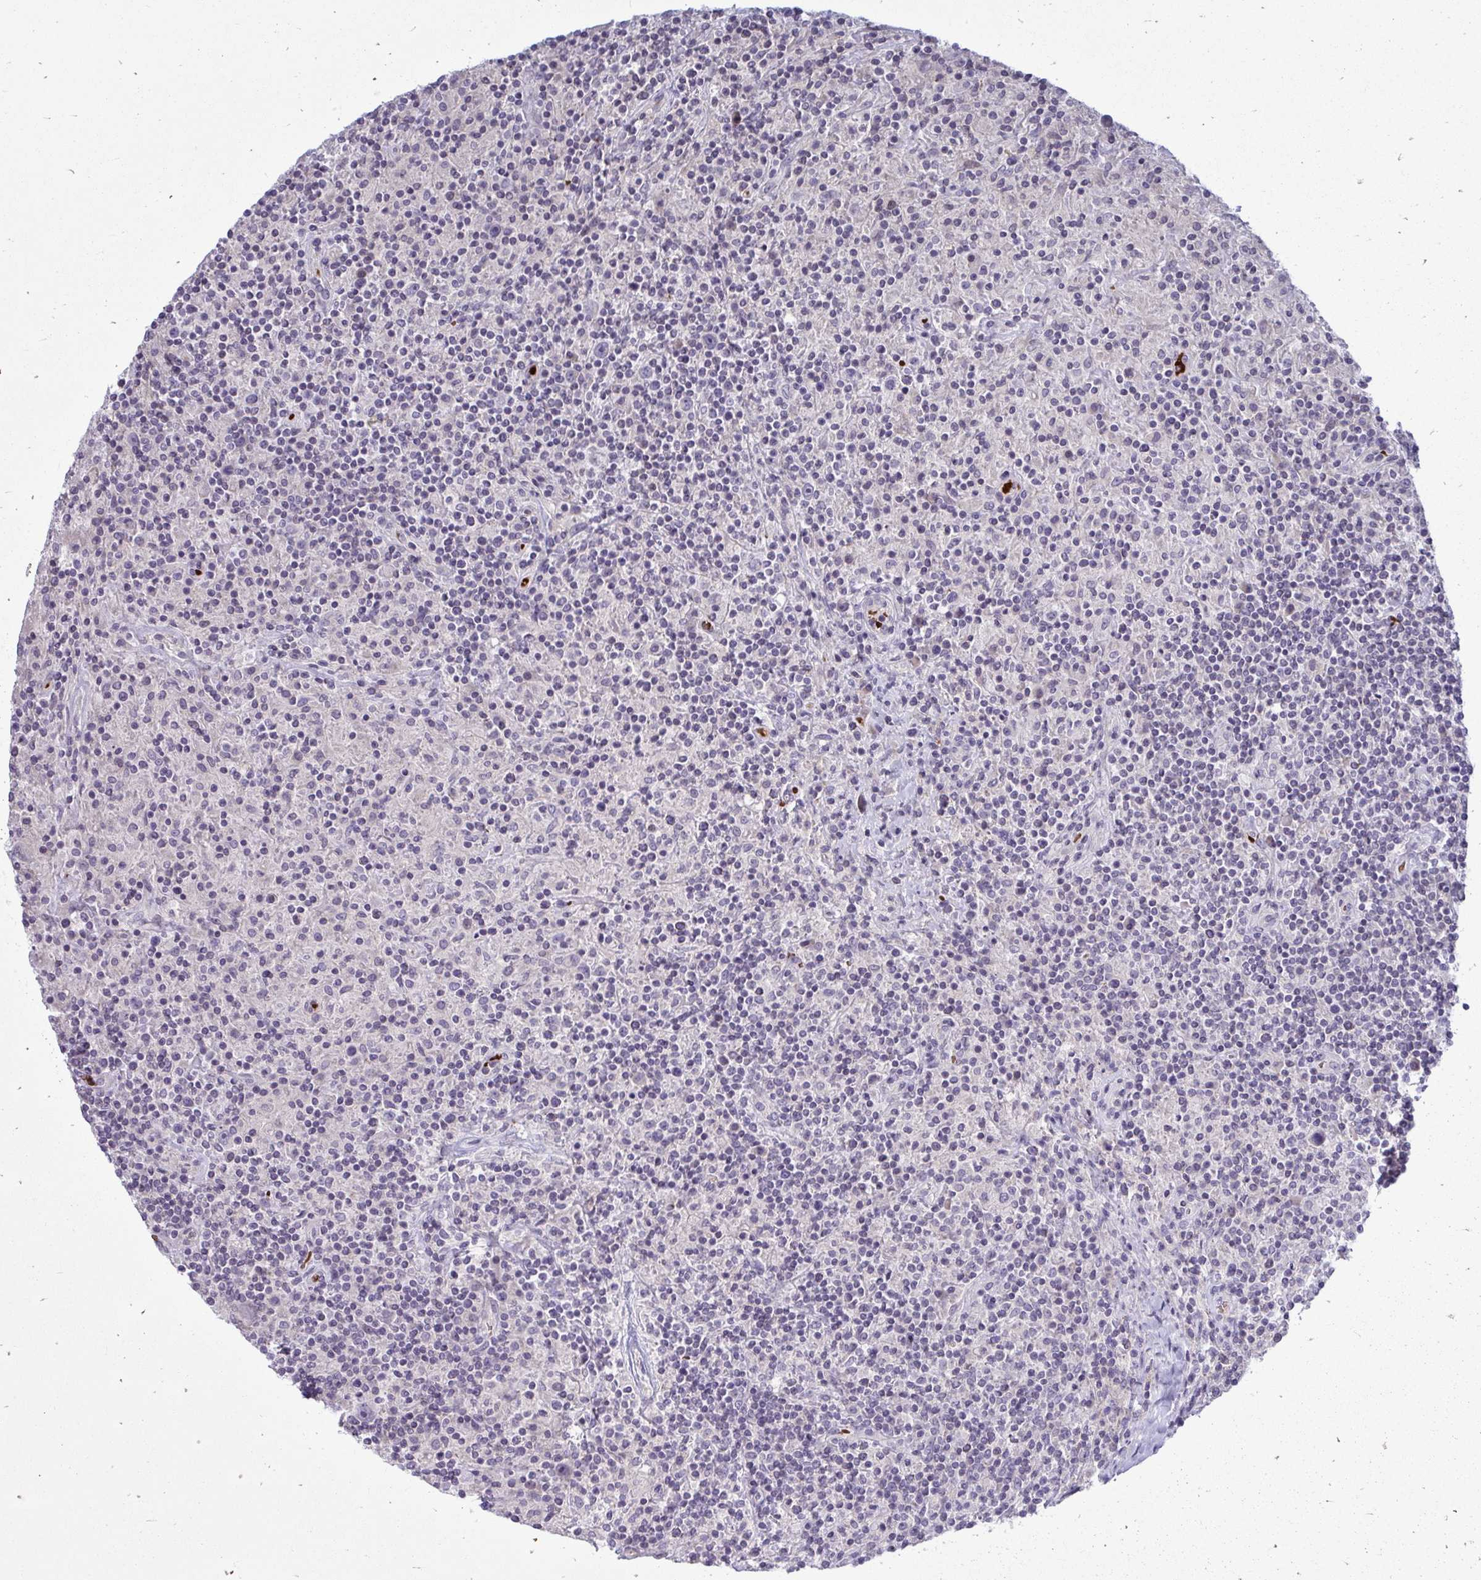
{"staining": {"intensity": "negative", "quantity": "none", "location": "none"}, "tissue": "lymphoma", "cell_type": "Tumor cells", "image_type": "cancer", "snomed": [{"axis": "morphology", "description": "Hodgkin's disease, NOS"}, {"axis": "topography", "description": "Lymph node"}], "caption": "There is no significant expression in tumor cells of lymphoma. (DAB immunohistochemistry (IHC) with hematoxylin counter stain).", "gene": "SLC14A1", "patient": {"sex": "male", "age": 70}}